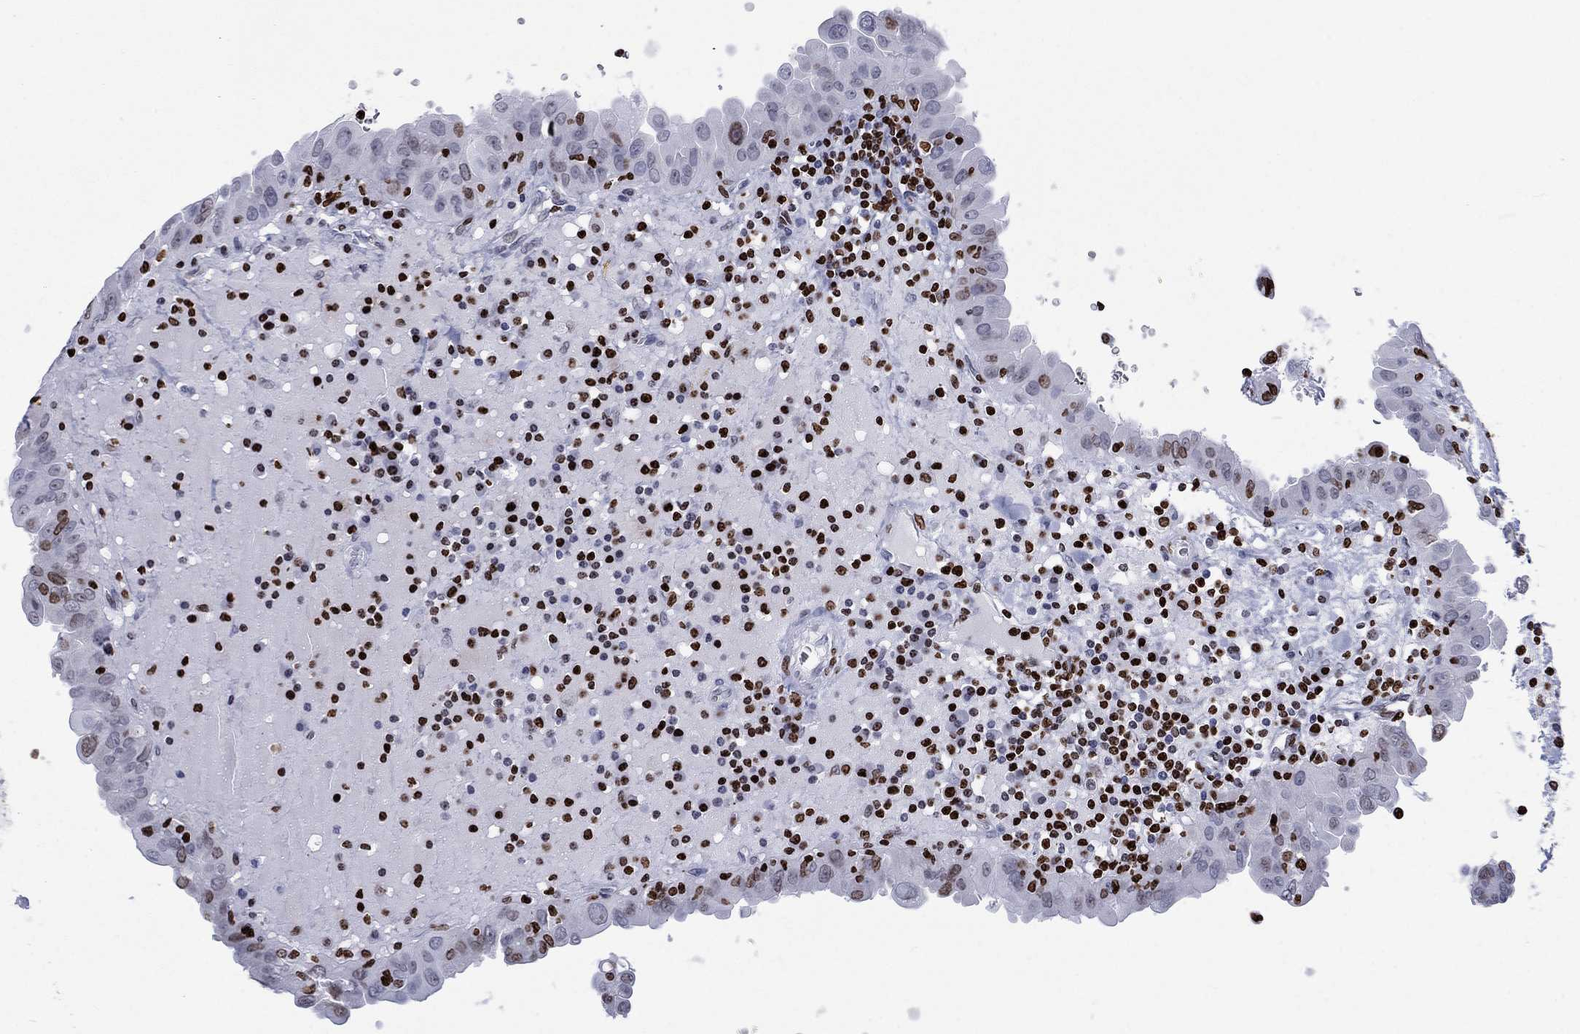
{"staining": {"intensity": "moderate", "quantity": "<25%", "location": "nuclear"}, "tissue": "thyroid cancer", "cell_type": "Tumor cells", "image_type": "cancer", "snomed": [{"axis": "morphology", "description": "Papillary adenocarcinoma, NOS"}, {"axis": "topography", "description": "Thyroid gland"}], "caption": "Tumor cells reveal low levels of moderate nuclear expression in approximately <25% of cells in human thyroid cancer (papillary adenocarcinoma).", "gene": "H1-5", "patient": {"sex": "female", "age": 37}}